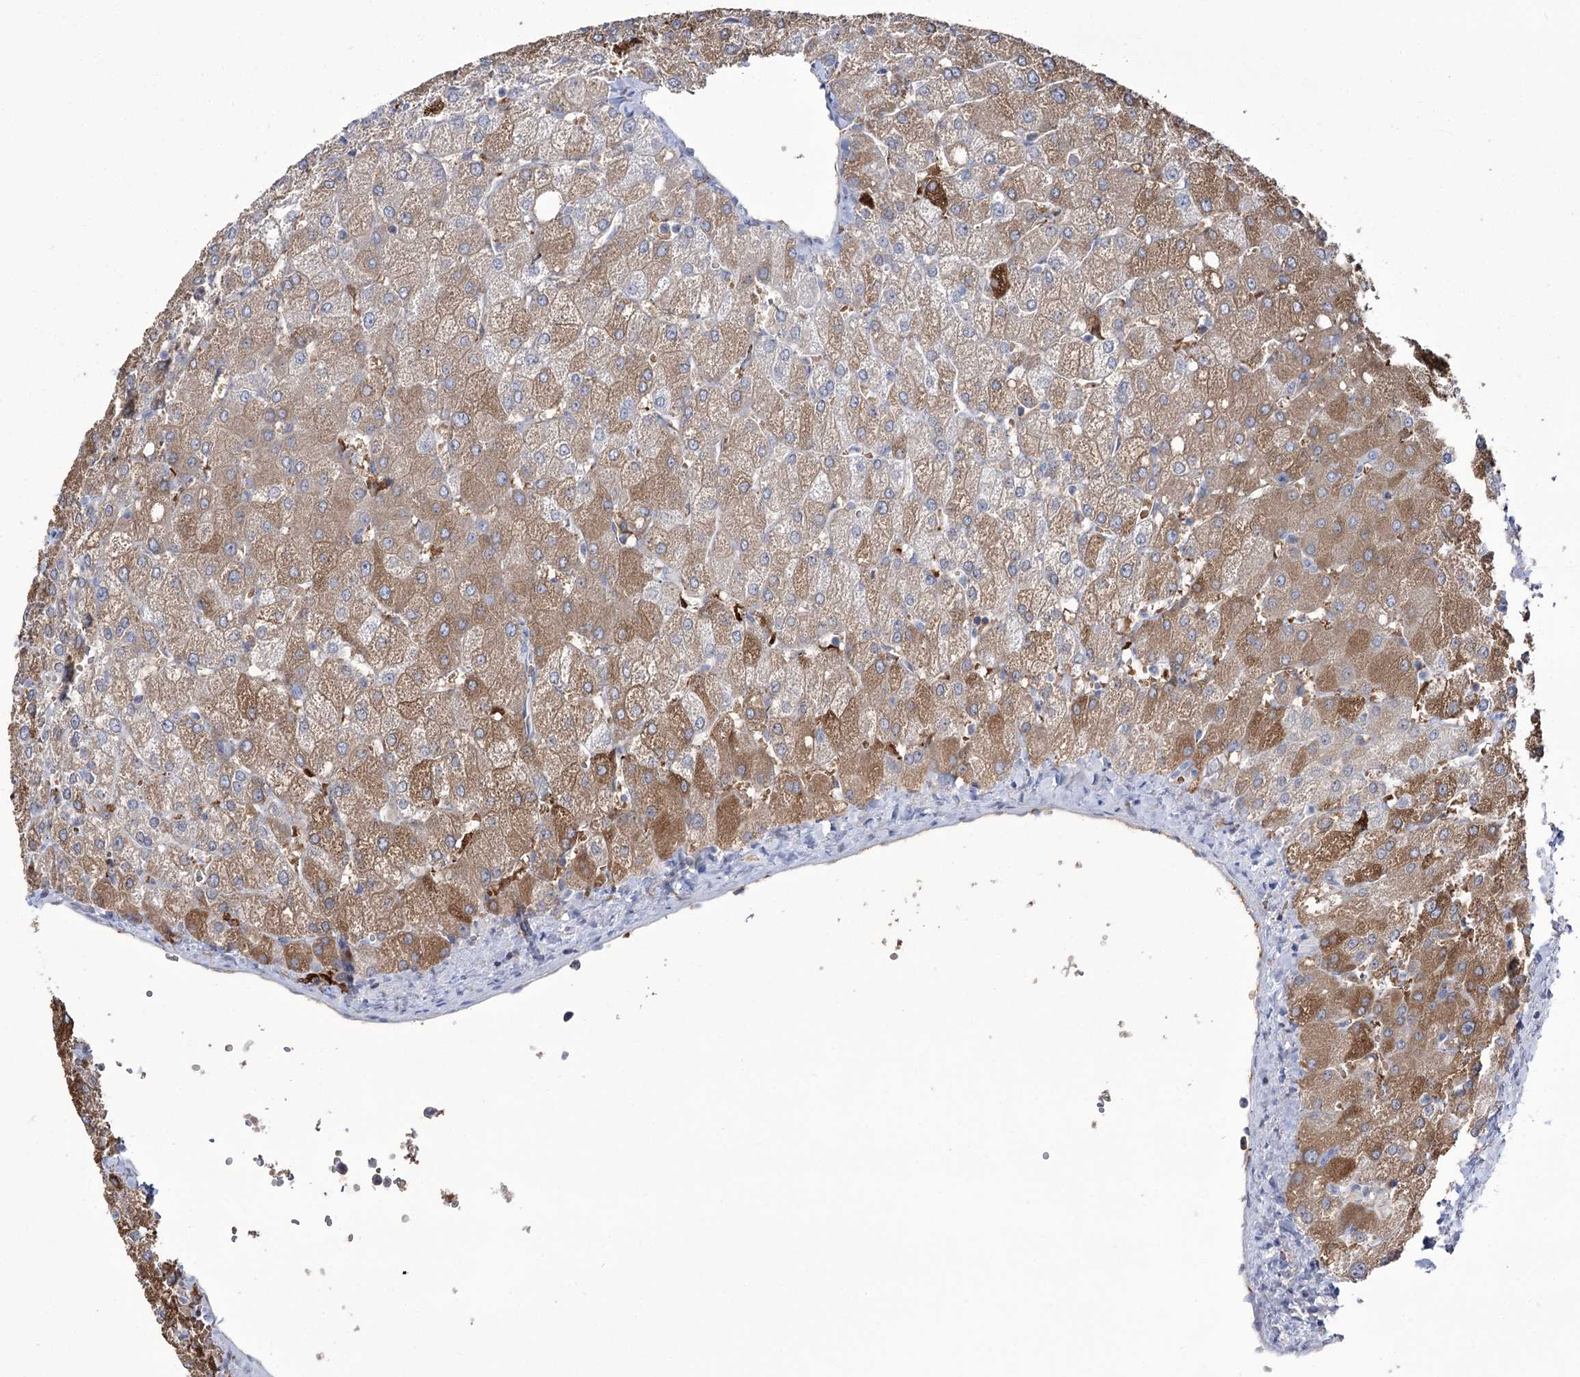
{"staining": {"intensity": "negative", "quantity": "none", "location": "none"}, "tissue": "liver", "cell_type": "Cholangiocytes", "image_type": "normal", "snomed": [{"axis": "morphology", "description": "Normal tissue, NOS"}, {"axis": "topography", "description": "Liver"}], "caption": "Photomicrograph shows no protein staining in cholangiocytes of unremarkable liver.", "gene": "ZNF622", "patient": {"sex": "female", "age": 54}}